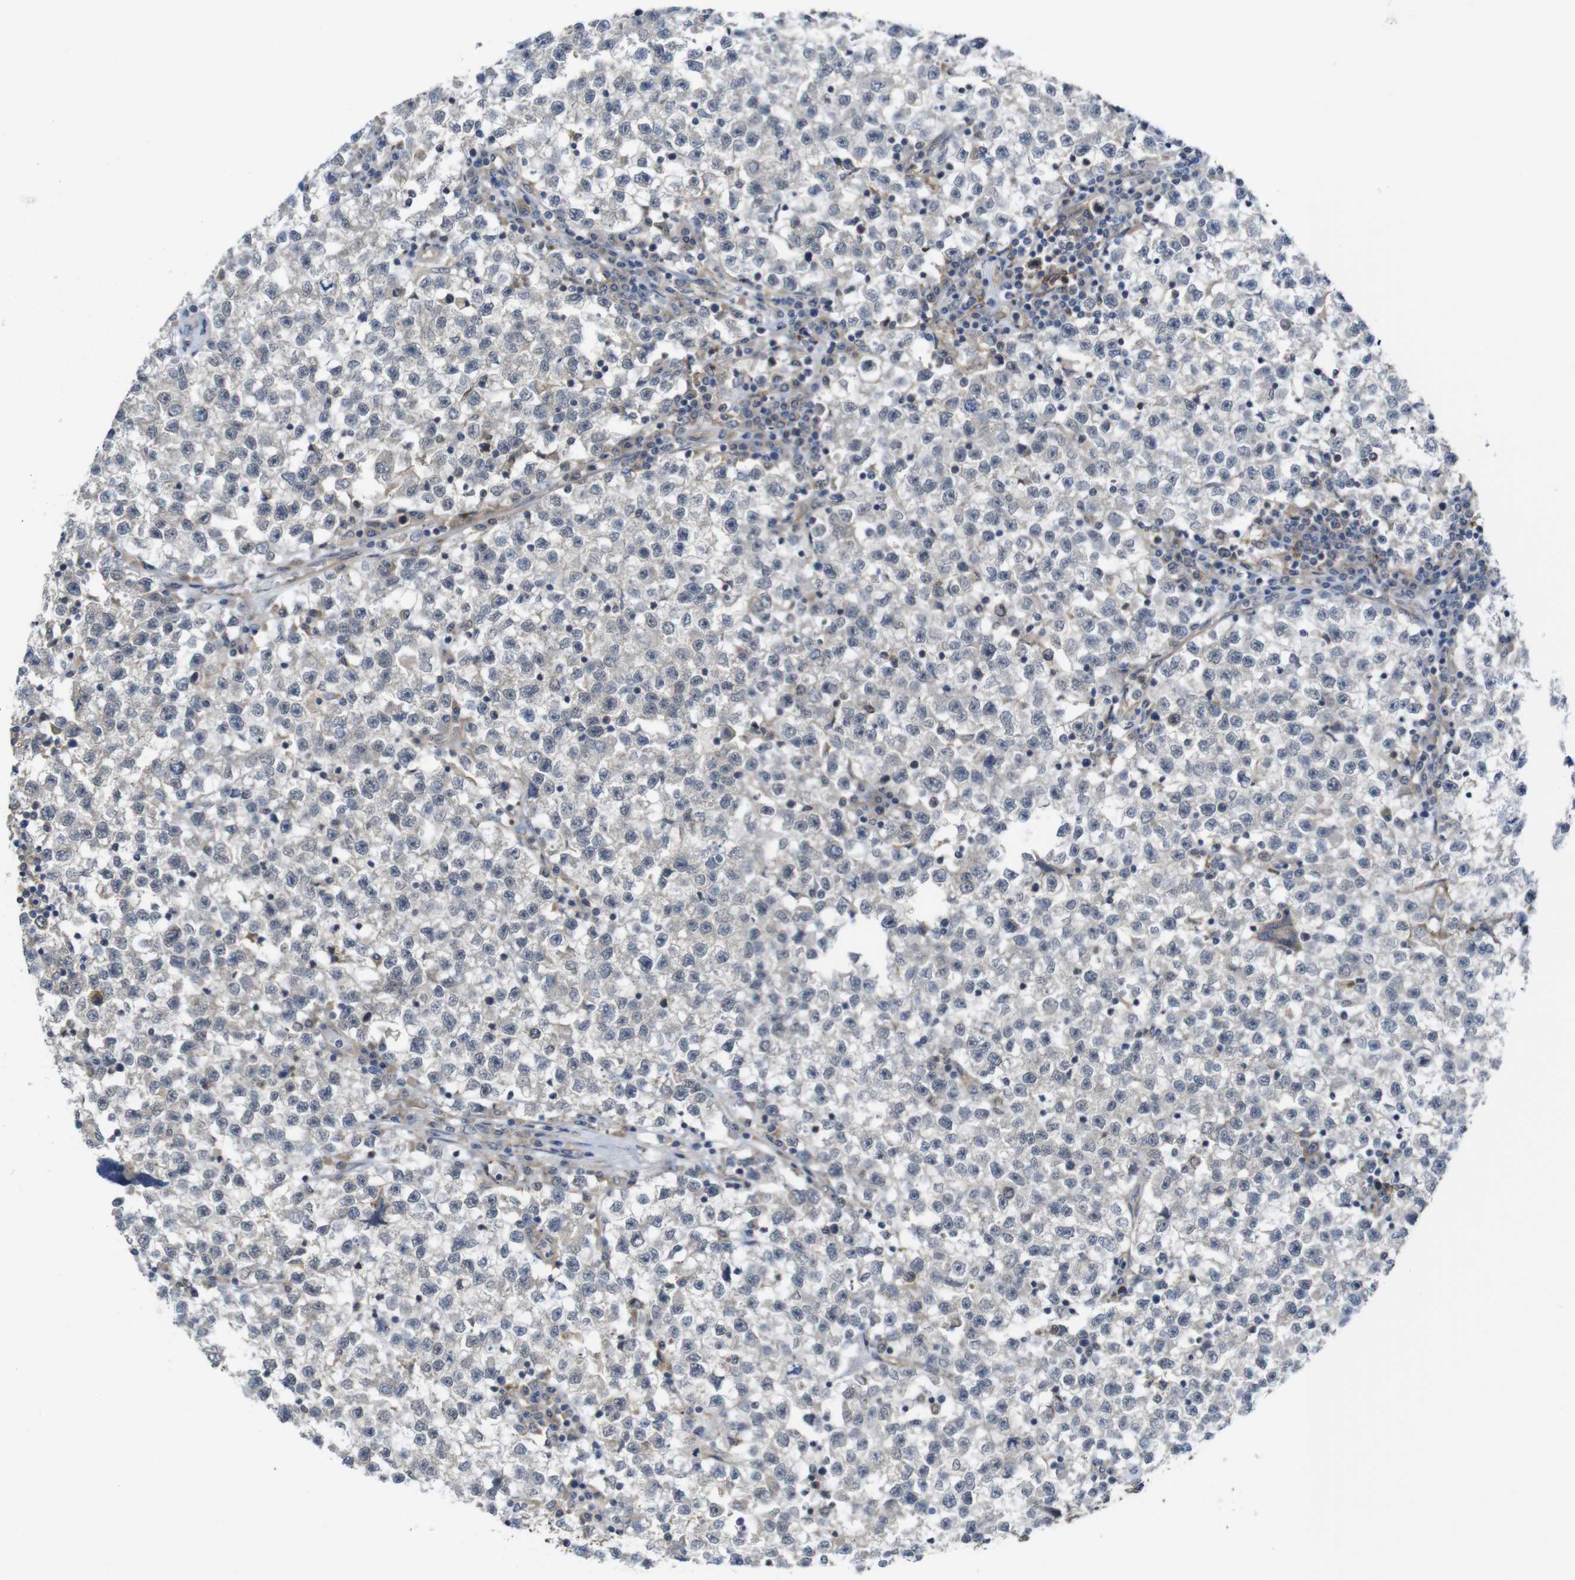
{"staining": {"intensity": "negative", "quantity": "none", "location": "none"}, "tissue": "testis cancer", "cell_type": "Tumor cells", "image_type": "cancer", "snomed": [{"axis": "morphology", "description": "Seminoma, NOS"}, {"axis": "topography", "description": "Testis"}], "caption": "DAB immunohistochemical staining of testis seminoma demonstrates no significant staining in tumor cells.", "gene": "ZDHHC5", "patient": {"sex": "male", "age": 22}}